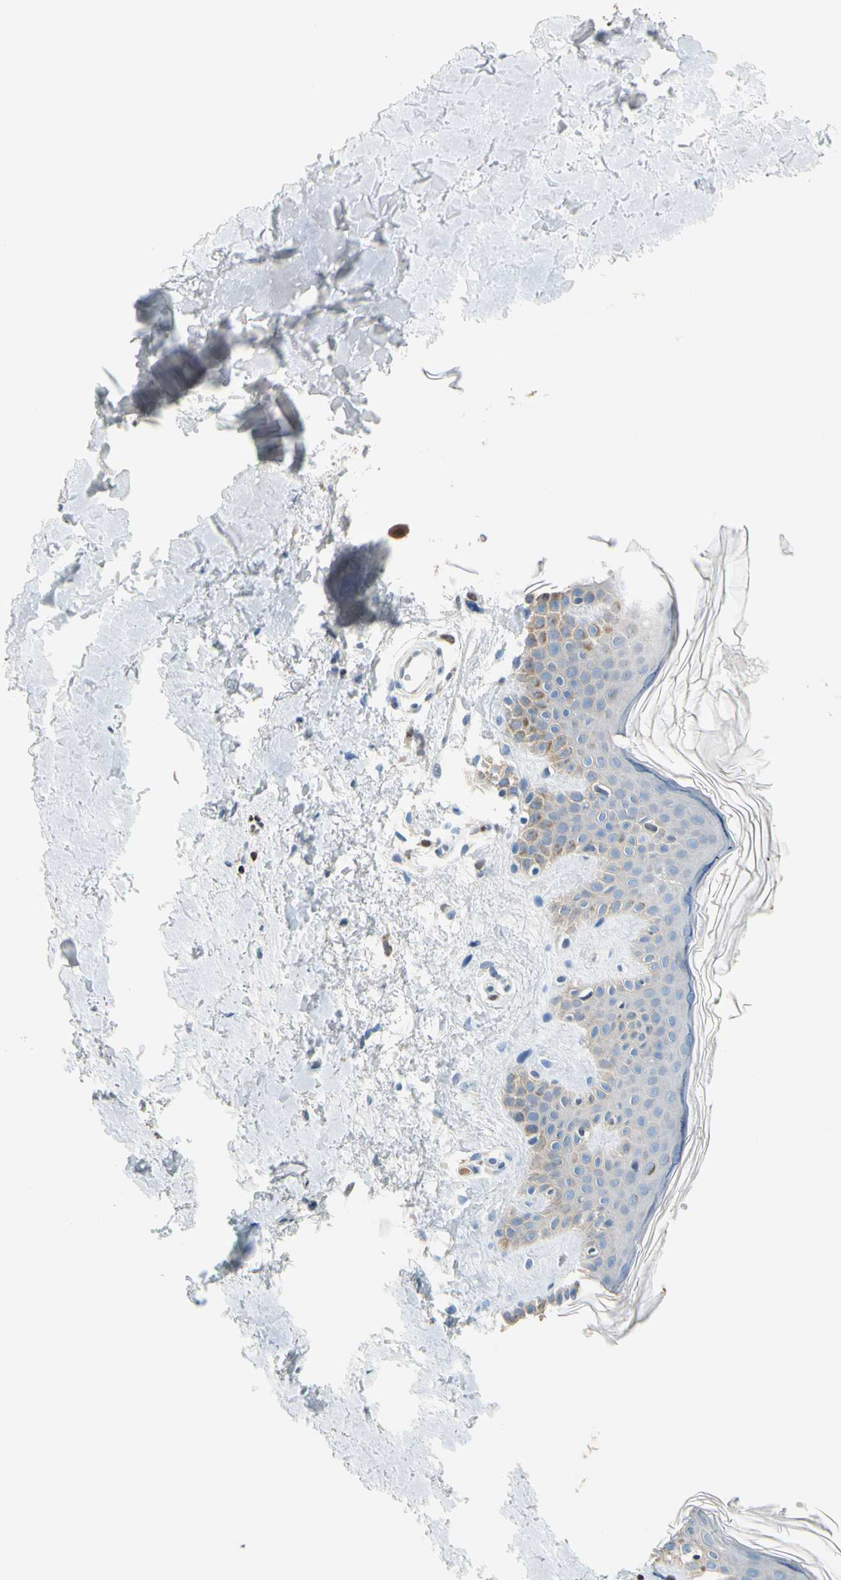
{"staining": {"intensity": "negative", "quantity": "none", "location": "none"}, "tissue": "skin", "cell_type": "Fibroblasts", "image_type": "normal", "snomed": [{"axis": "morphology", "description": "Normal tissue, NOS"}, {"axis": "topography", "description": "Skin"}], "caption": "Human skin stained for a protein using immunohistochemistry demonstrates no expression in fibroblasts.", "gene": "SP140", "patient": {"sex": "male", "age": 67}}